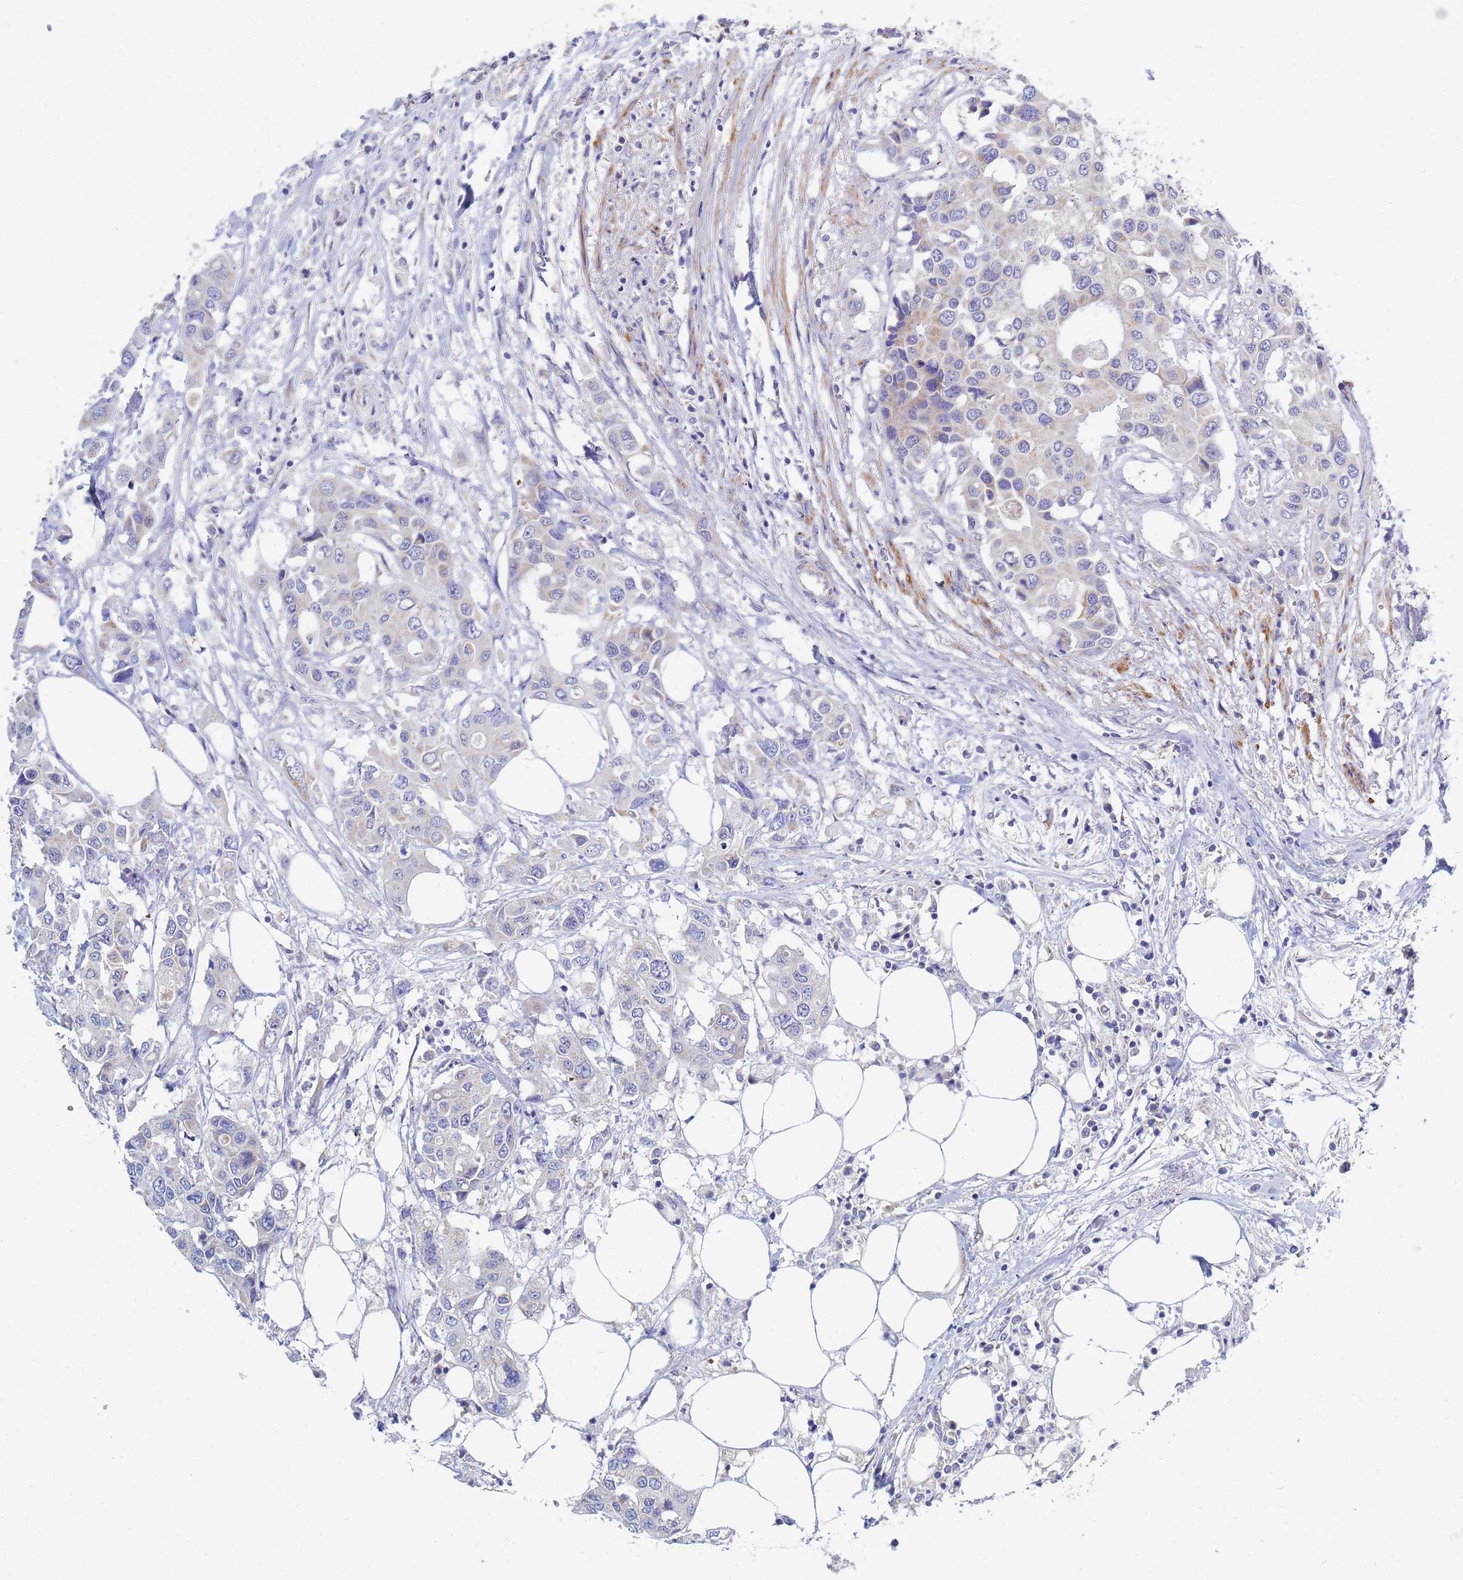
{"staining": {"intensity": "negative", "quantity": "none", "location": "none"}, "tissue": "colorectal cancer", "cell_type": "Tumor cells", "image_type": "cancer", "snomed": [{"axis": "morphology", "description": "Adenocarcinoma, NOS"}, {"axis": "topography", "description": "Colon"}], "caption": "Immunohistochemical staining of colorectal cancer (adenocarcinoma) exhibits no significant staining in tumor cells.", "gene": "SDR39U1", "patient": {"sex": "male", "age": 77}}